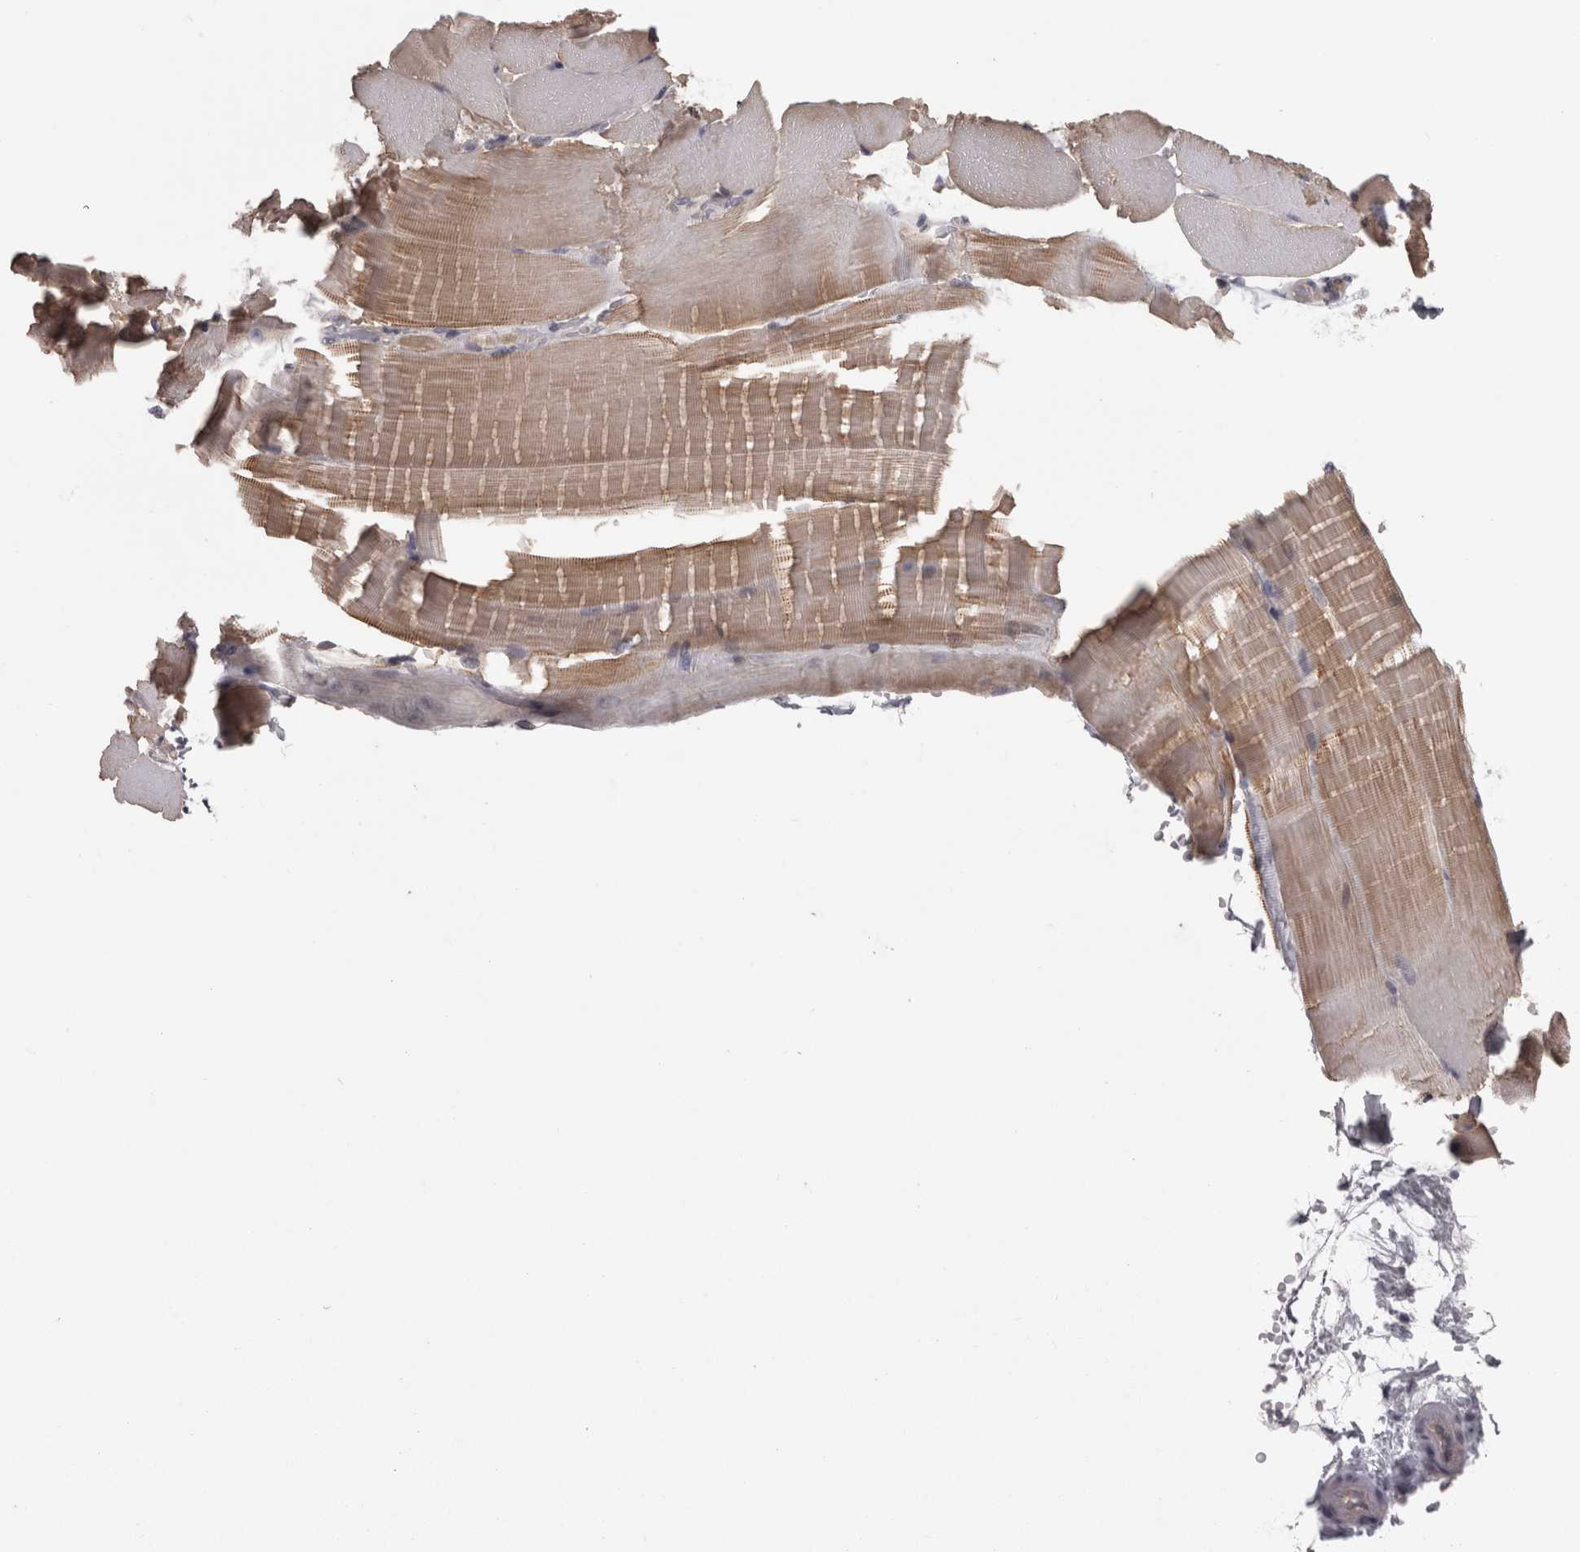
{"staining": {"intensity": "moderate", "quantity": "25%-75%", "location": "cytoplasmic/membranous"}, "tissue": "skeletal muscle", "cell_type": "Myocytes", "image_type": "normal", "snomed": [{"axis": "morphology", "description": "Normal tissue, NOS"}, {"axis": "topography", "description": "Skeletal muscle"}, {"axis": "topography", "description": "Parathyroid gland"}], "caption": "Immunohistochemical staining of benign human skeletal muscle shows medium levels of moderate cytoplasmic/membranous expression in about 25%-75% of myocytes.", "gene": "PON3", "patient": {"sex": "female", "age": 37}}